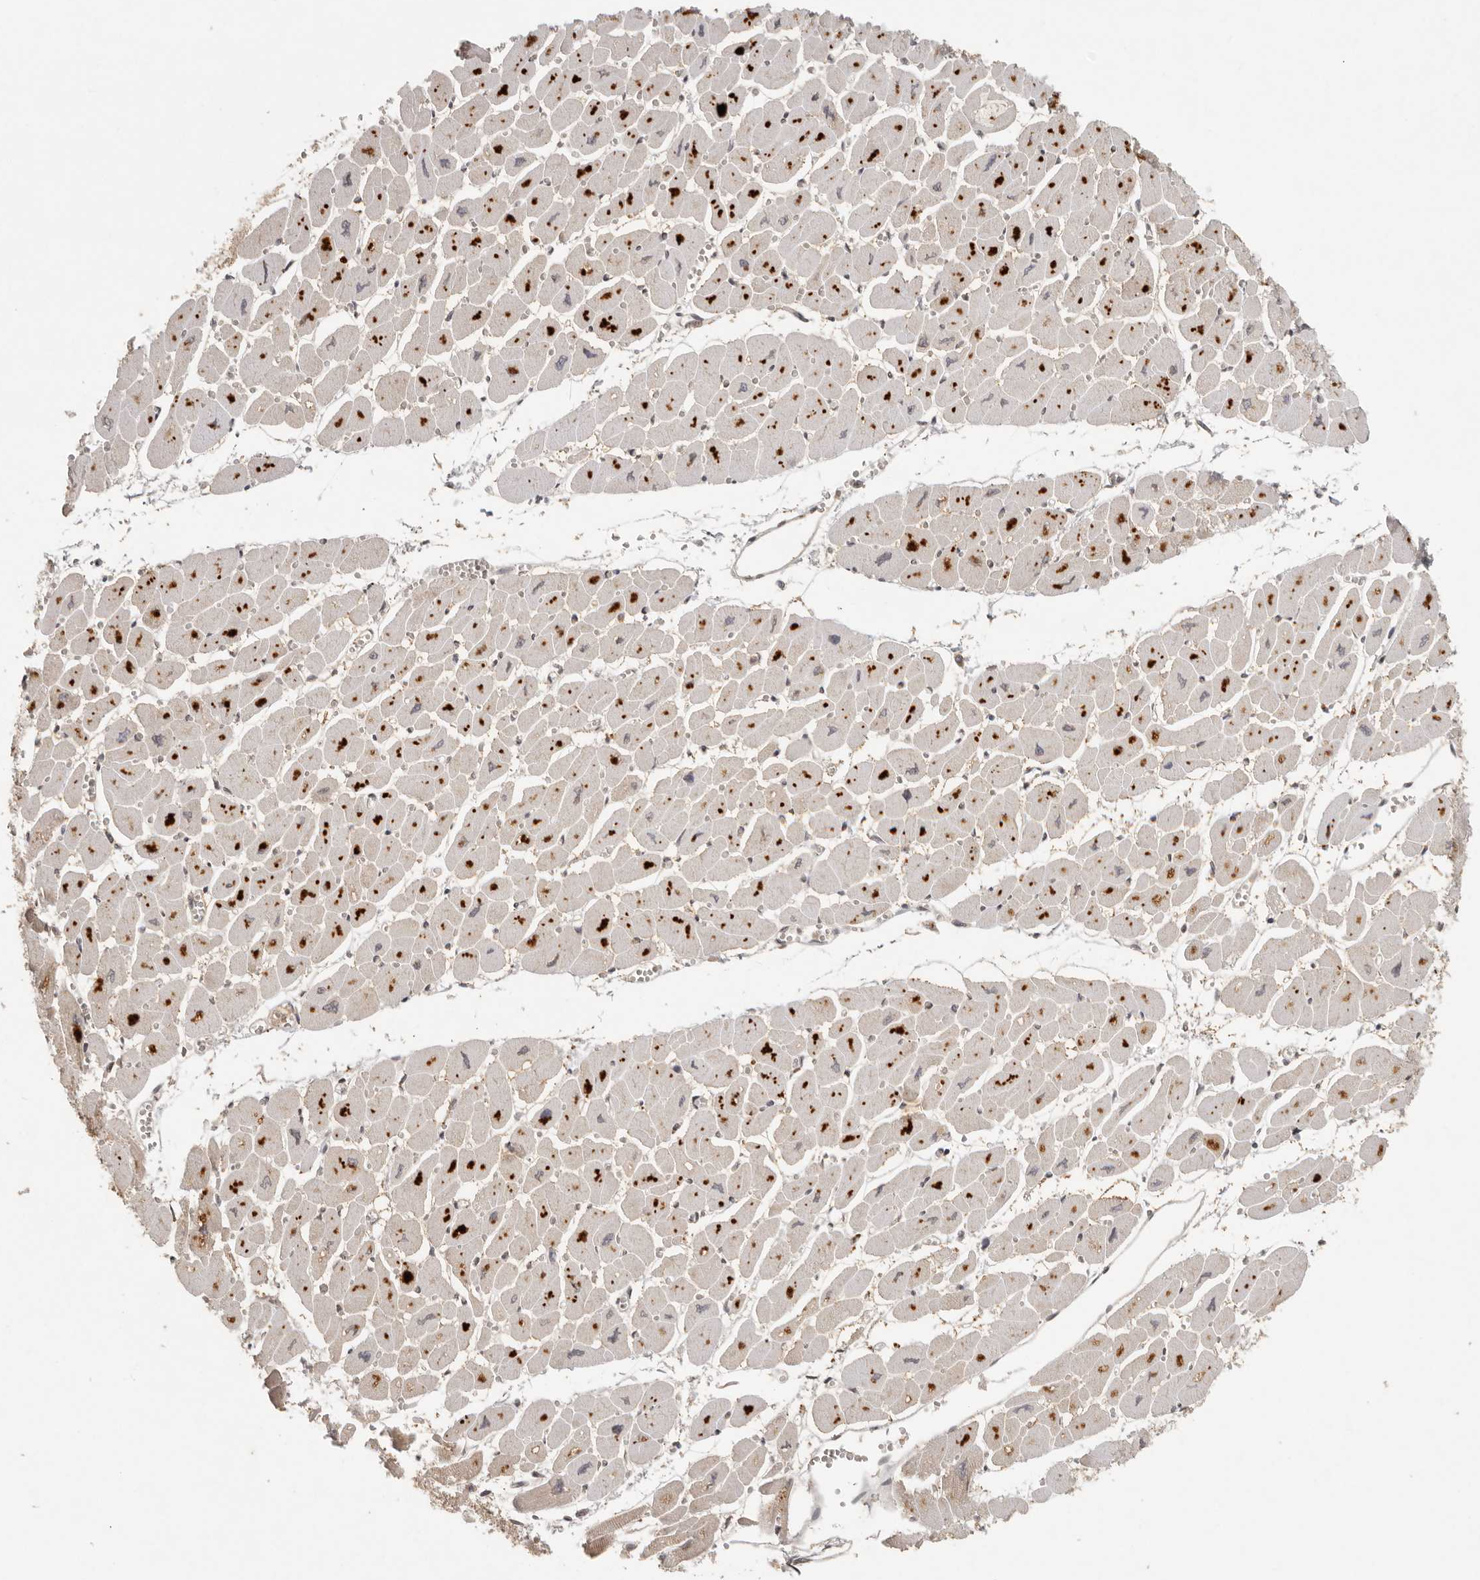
{"staining": {"intensity": "moderate", "quantity": ">75%", "location": "cytoplasmic/membranous"}, "tissue": "heart muscle", "cell_type": "Cardiomyocytes", "image_type": "normal", "snomed": [{"axis": "morphology", "description": "Normal tissue, NOS"}, {"axis": "topography", "description": "Heart"}], "caption": "Benign heart muscle exhibits moderate cytoplasmic/membranous staining in approximately >75% of cardiomyocytes The protein is shown in brown color, while the nuclei are stained blue..", "gene": "LRRC75A", "patient": {"sex": "female", "age": 54}}